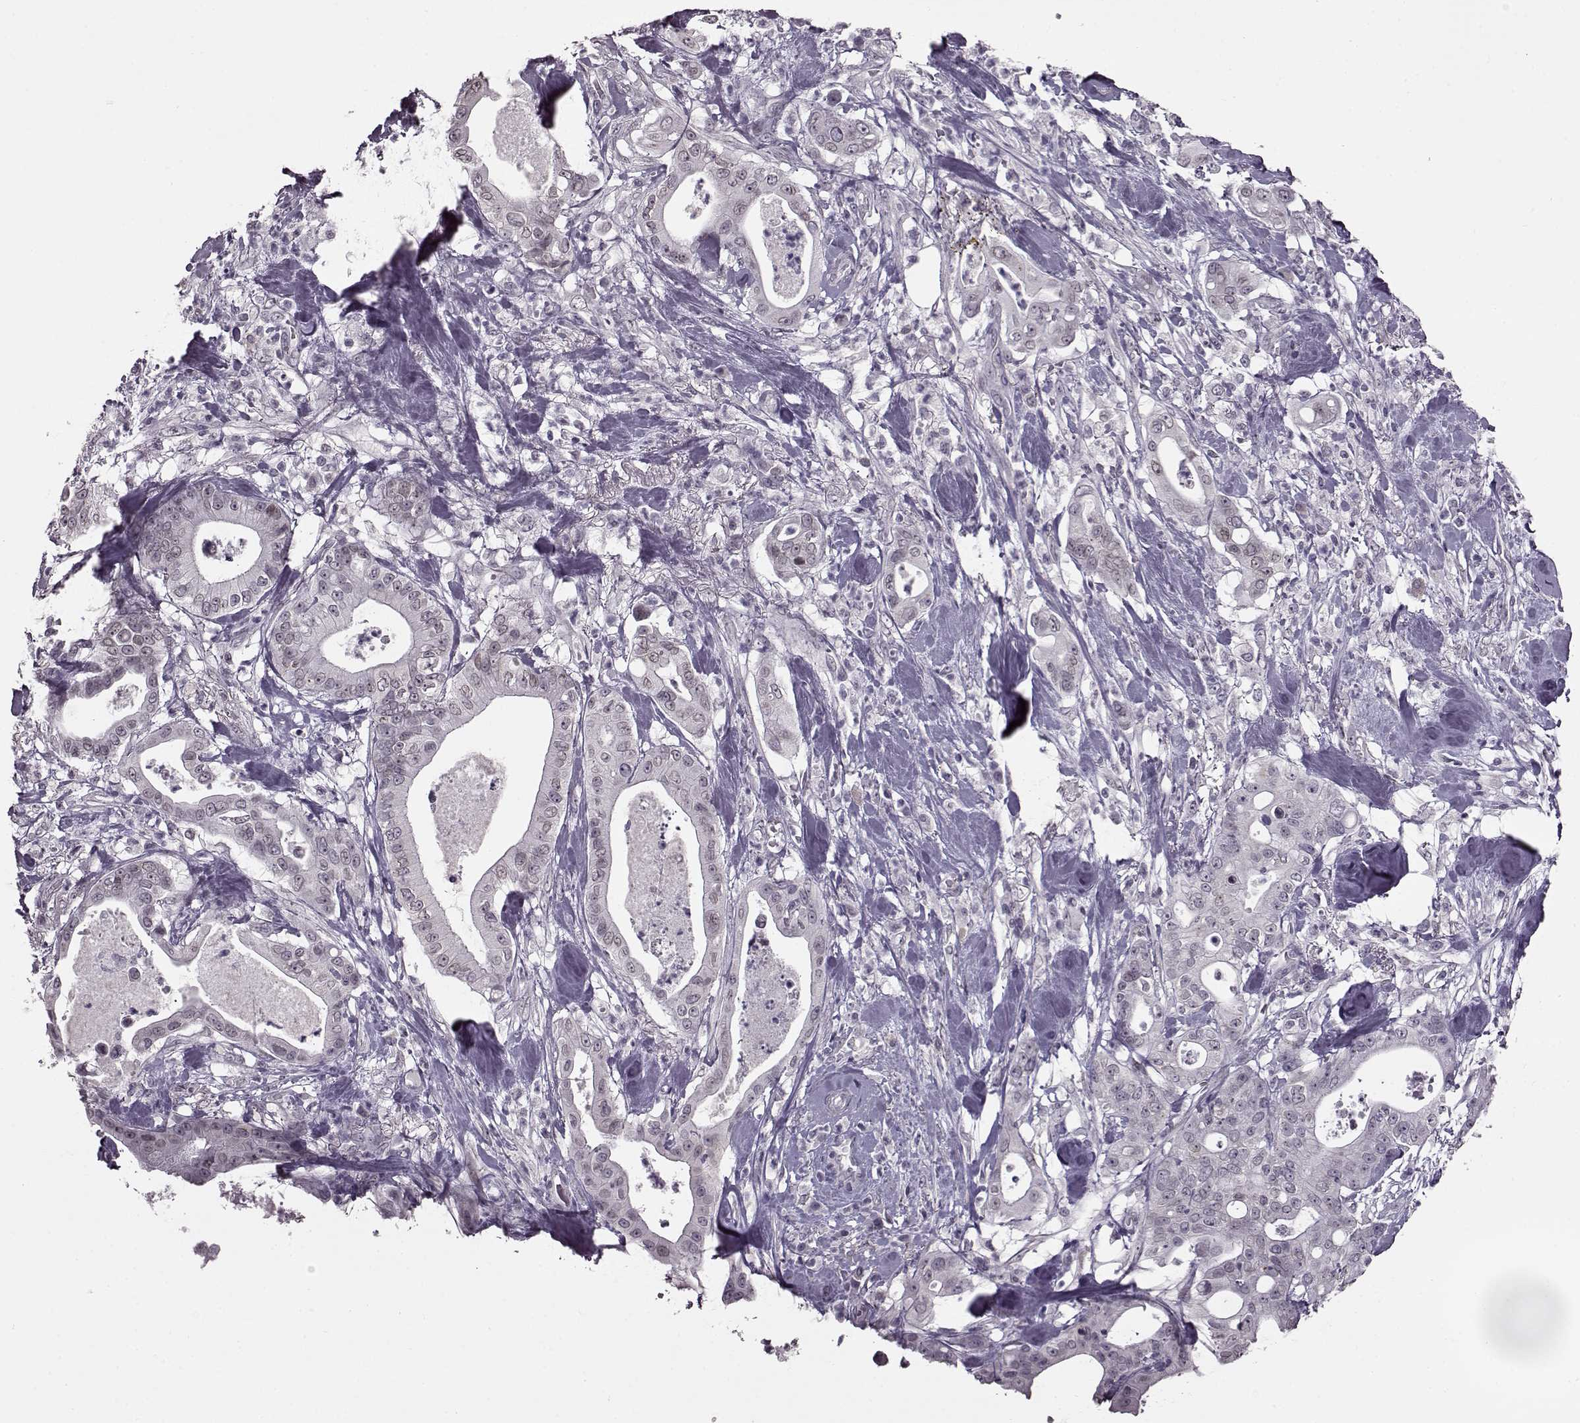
{"staining": {"intensity": "negative", "quantity": "none", "location": "none"}, "tissue": "pancreatic cancer", "cell_type": "Tumor cells", "image_type": "cancer", "snomed": [{"axis": "morphology", "description": "Adenocarcinoma, NOS"}, {"axis": "topography", "description": "Pancreas"}], "caption": "The IHC micrograph has no significant staining in tumor cells of pancreatic cancer (adenocarcinoma) tissue. (Brightfield microscopy of DAB (3,3'-diaminobenzidine) immunohistochemistry at high magnification).", "gene": "STX1B", "patient": {"sex": "male", "age": 71}}